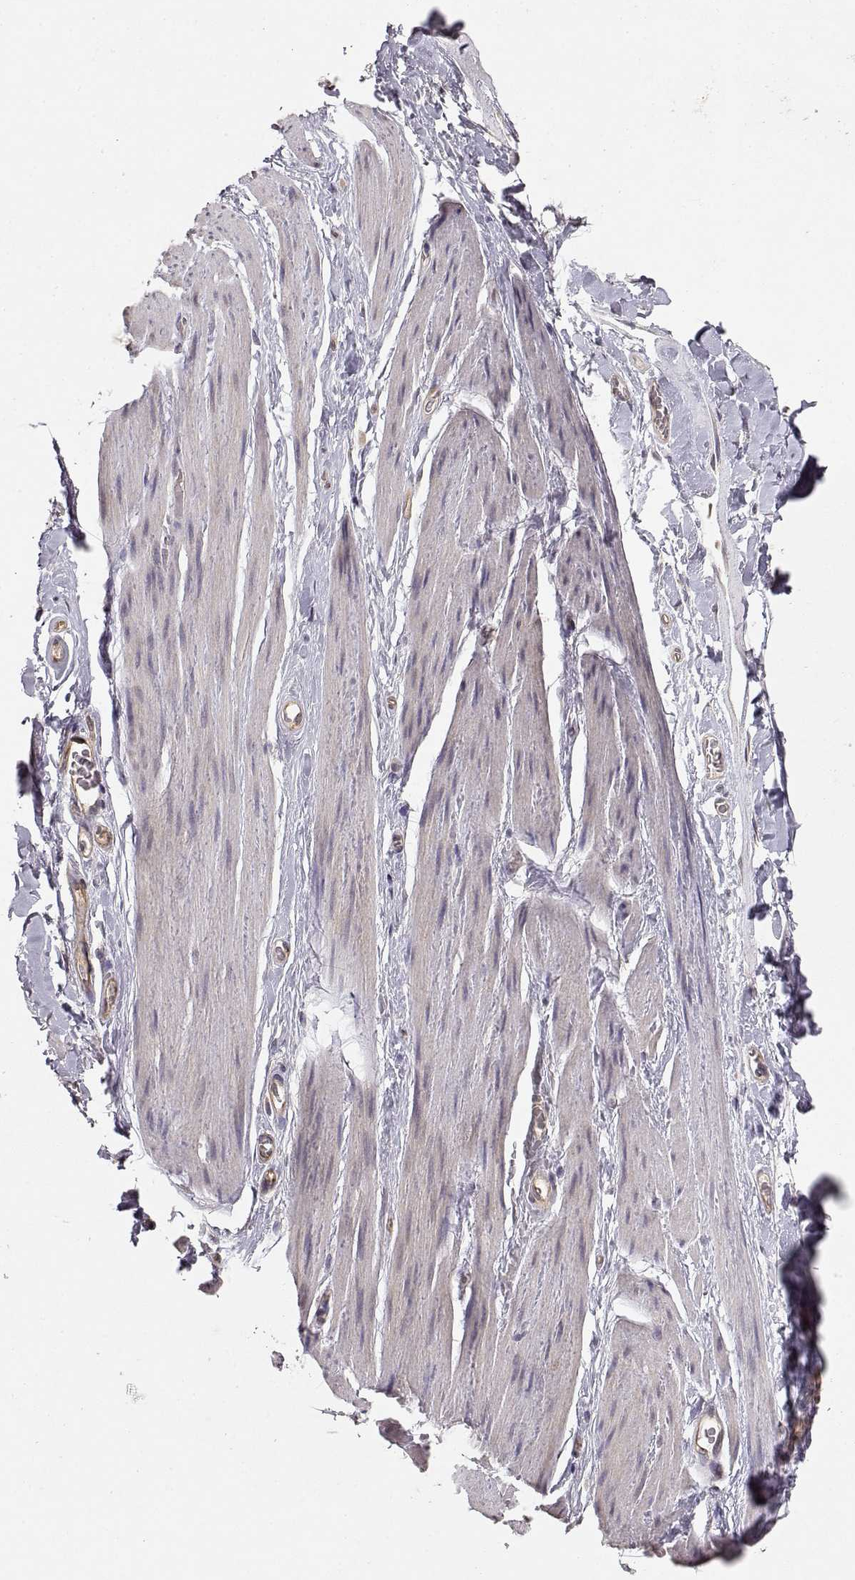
{"staining": {"intensity": "negative", "quantity": "none", "location": "none"}, "tissue": "adipose tissue", "cell_type": "Adipocytes", "image_type": "normal", "snomed": [{"axis": "morphology", "description": "Normal tissue, NOS"}, {"axis": "topography", "description": "Anal"}, {"axis": "topography", "description": "Peripheral nerve tissue"}], "caption": "An image of human adipose tissue is negative for staining in adipocytes. (Brightfield microscopy of DAB (3,3'-diaminobenzidine) IHC at high magnification).", "gene": "IFITM1", "patient": {"sex": "male", "age": 53}}